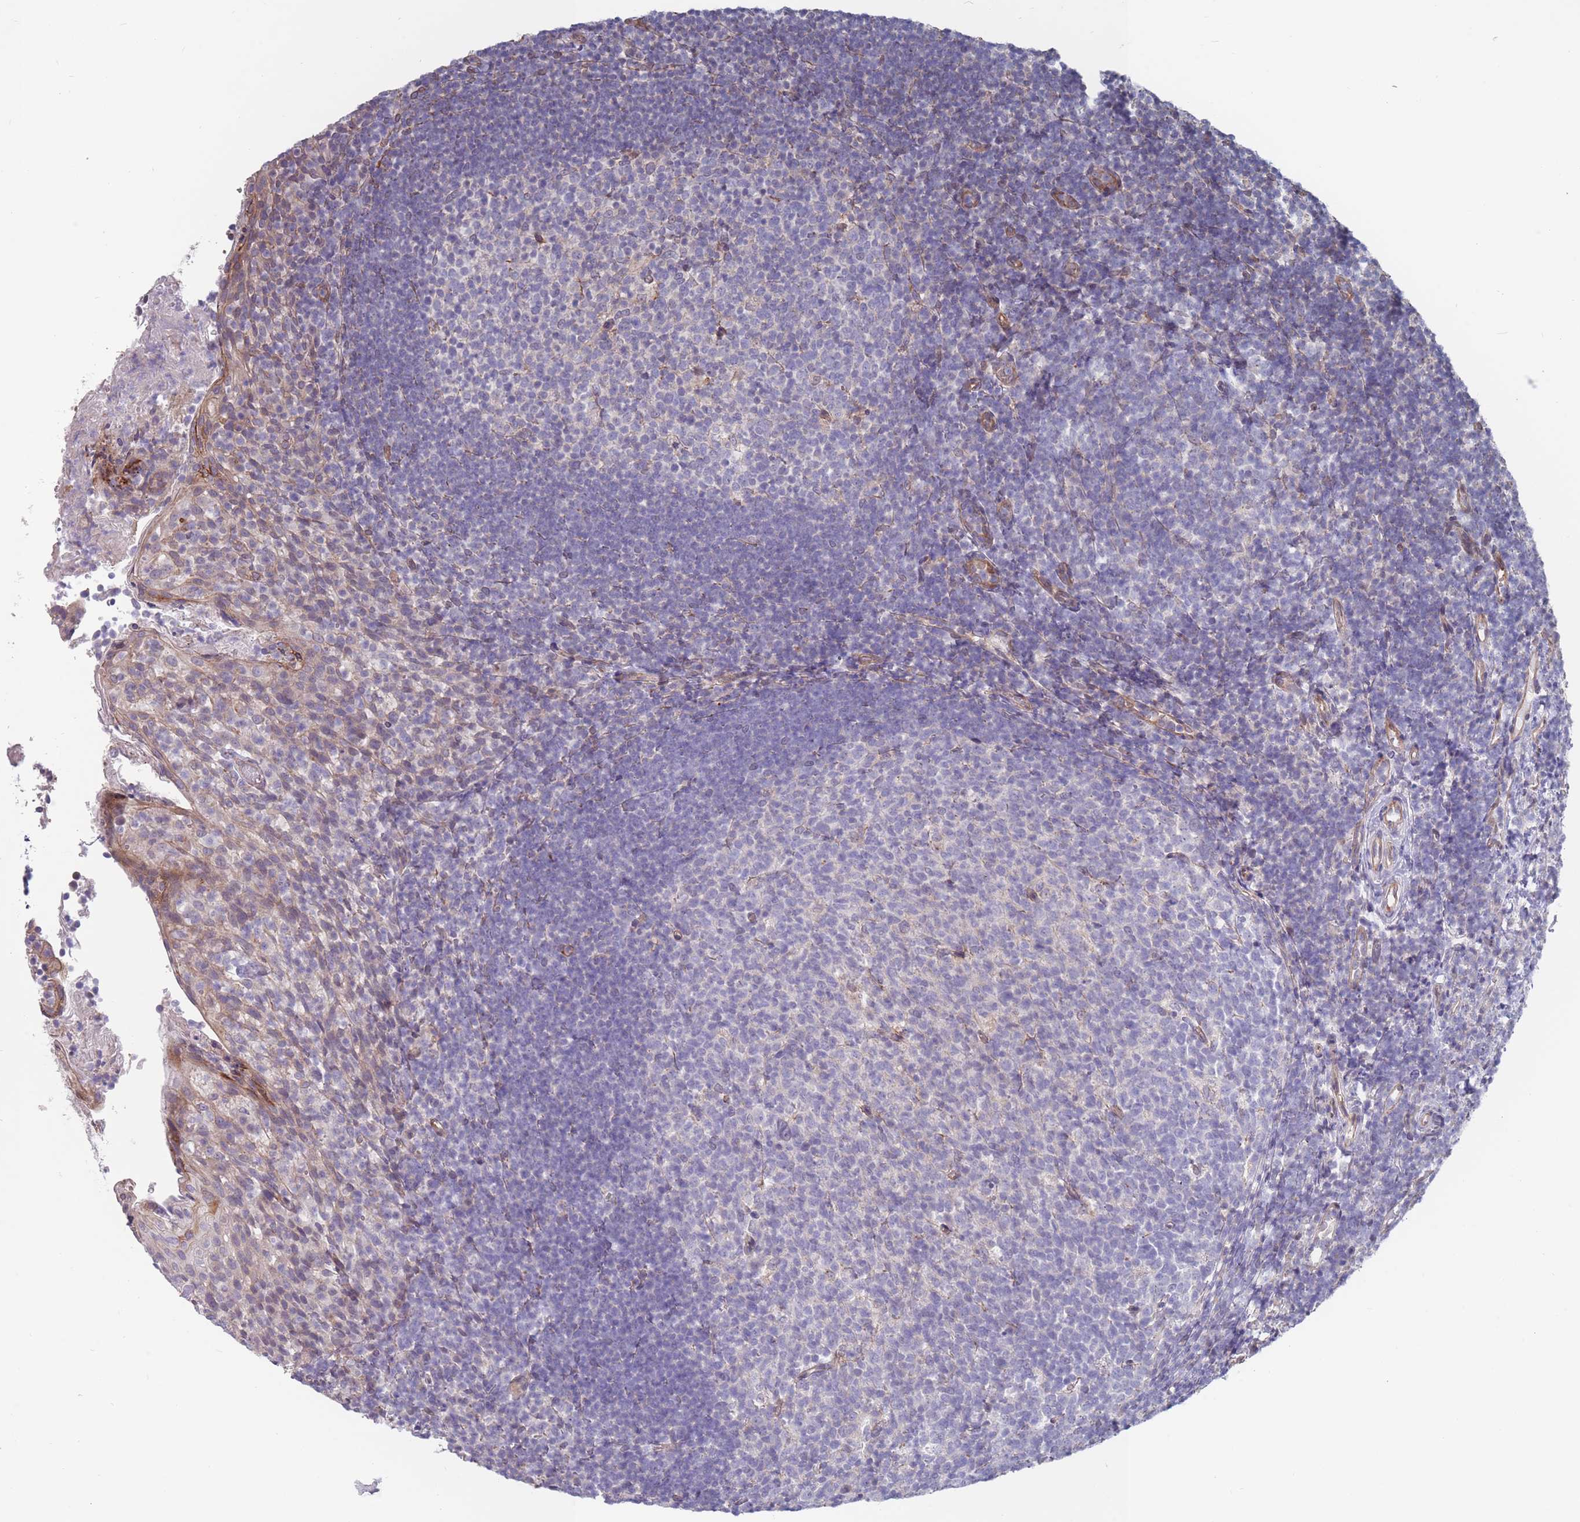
{"staining": {"intensity": "negative", "quantity": "none", "location": "none"}, "tissue": "tonsil", "cell_type": "Germinal center cells", "image_type": "normal", "snomed": [{"axis": "morphology", "description": "Normal tissue, NOS"}, {"axis": "topography", "description": "Tonsil"}], "caption": "Image shows no significant protein expression in germinal center cells of benign tonsil. The staining is performed using DAB brown chromogen with nuclei counter-stained in using hematoxylin.", "gene": "SLC1A6", "patient": {"sex": "female", "age": 10}}